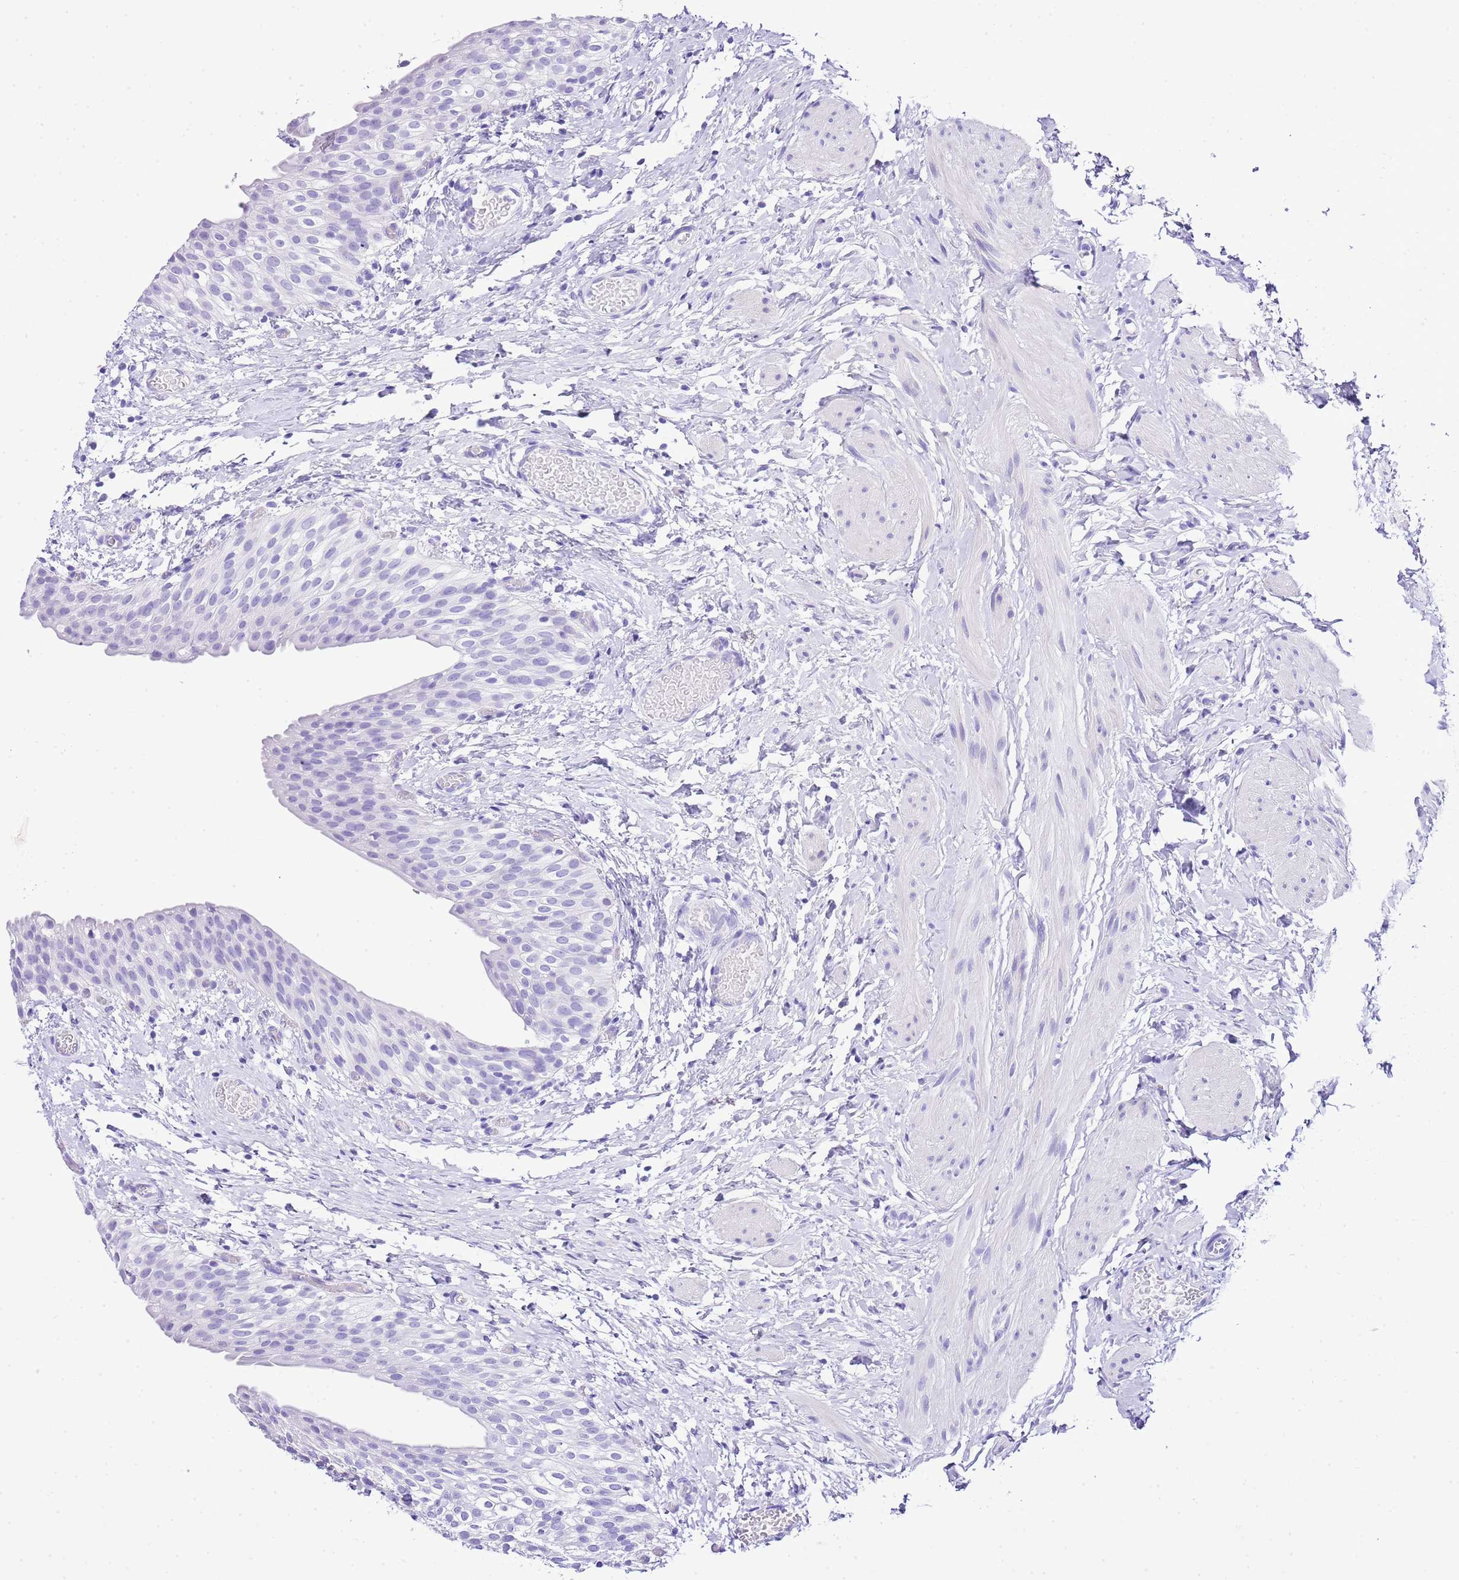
{"staining": {"intensity": "negative", "quantity": "none", "location": "none"}, "tissue": "urinary bladder", "cell_type": "Urothelial cells", "image_type": "normal", "snomed": [{"axis": "morphology", "description": "Normal tissue, NOS"}, {"axis": "topography", "description": "Urinary bladder"}], "caption": "High magnification brightfield microscopy of normal urinary bladder stained with DAB (3,3'-diaminobenzidine) (brown) and counterstained with hematoxylin (blue): urothelial cells show no significant staining.", "gene": "KCNC1", "patient": {"sex": "male", "age": 1}}